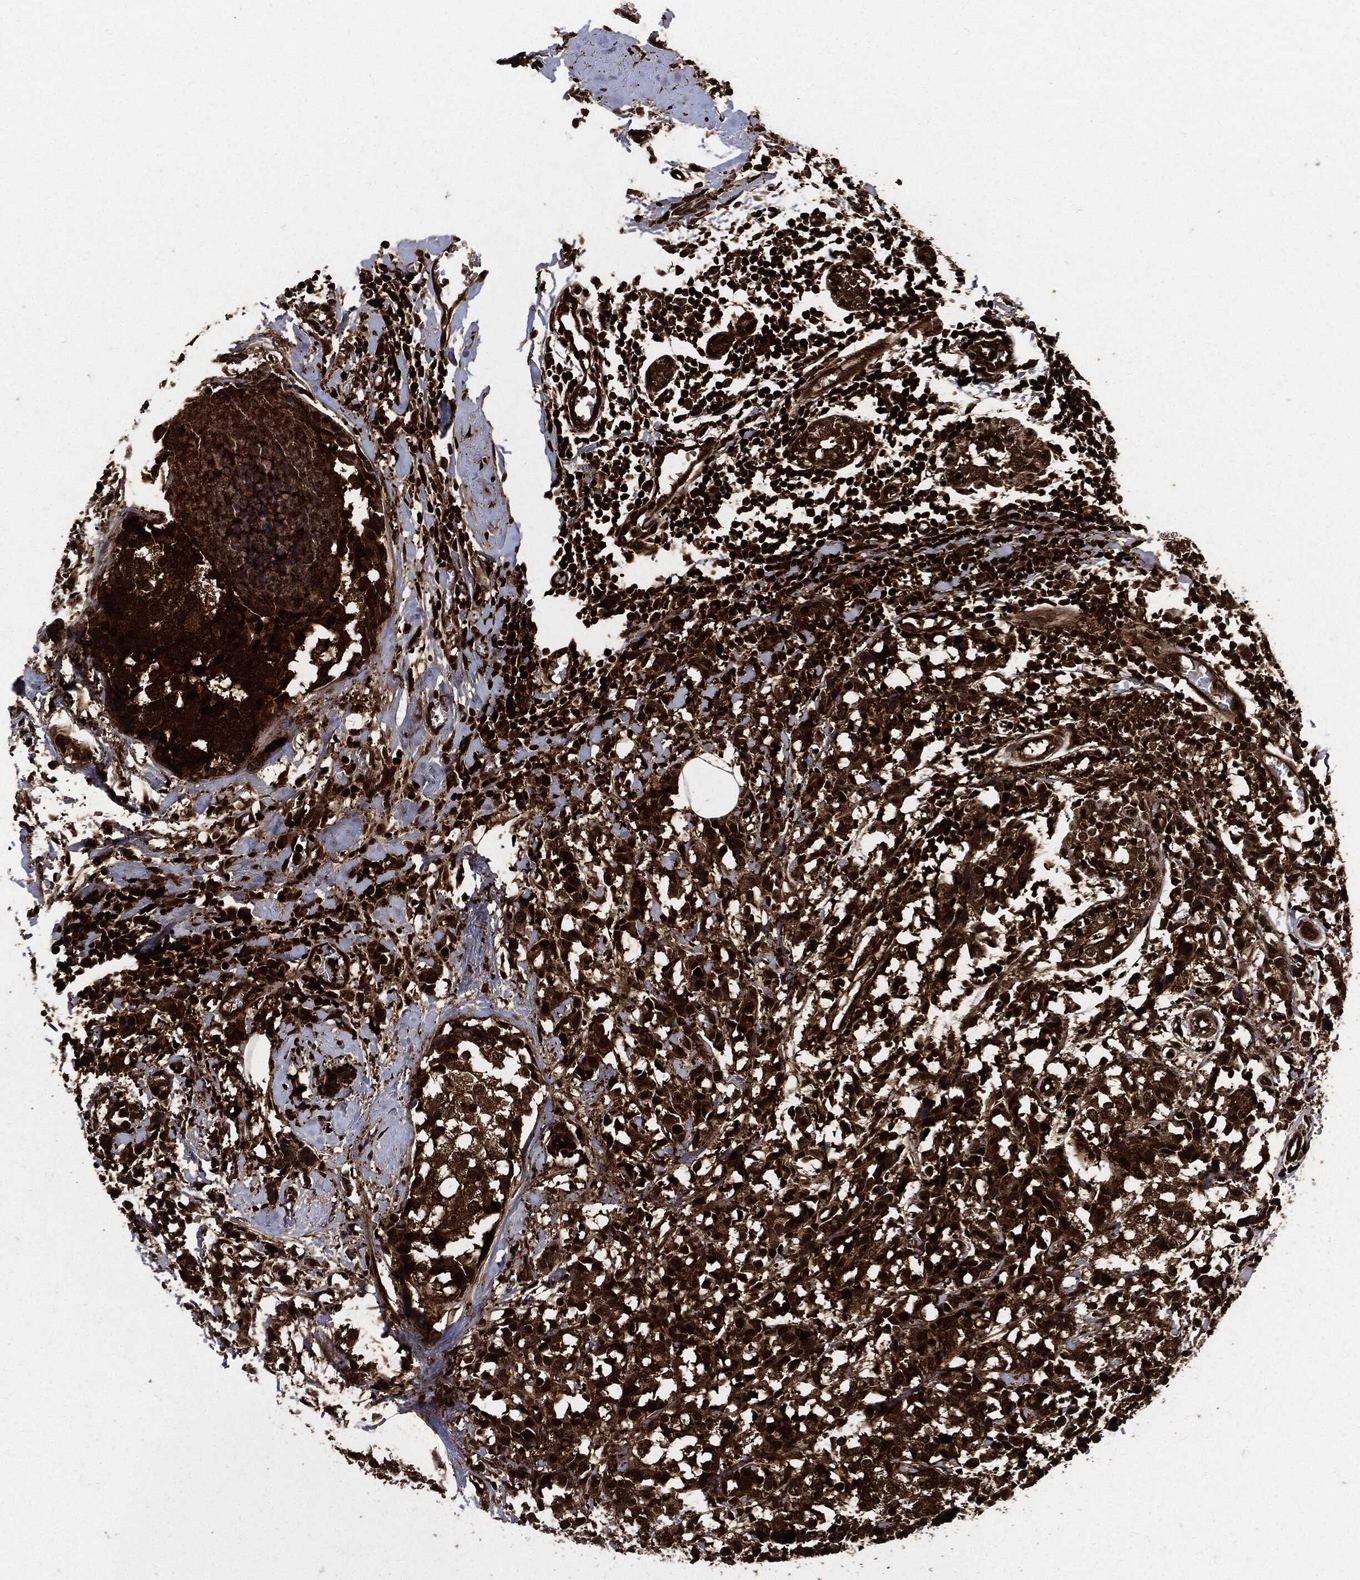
{"staining": {"intensity": "strong", "quantity": ">75%", "location": "cytoplasmic/membranous"}, "tissue": "breast cancer", "cell_type": "Tumor cells", "image_type": "cancer", "snomed": [{"axis": "morphology", "description": "Lobular carcinoma"}, {"axis": "topography", "description": "Breast"}], "caption": "Breast cancer tissue displays strong cytoplasmic/membranous staining in approximately >75% of tumor cells", "gene": "YWHAB", "patient": {"sex": "female", "age": 59}}